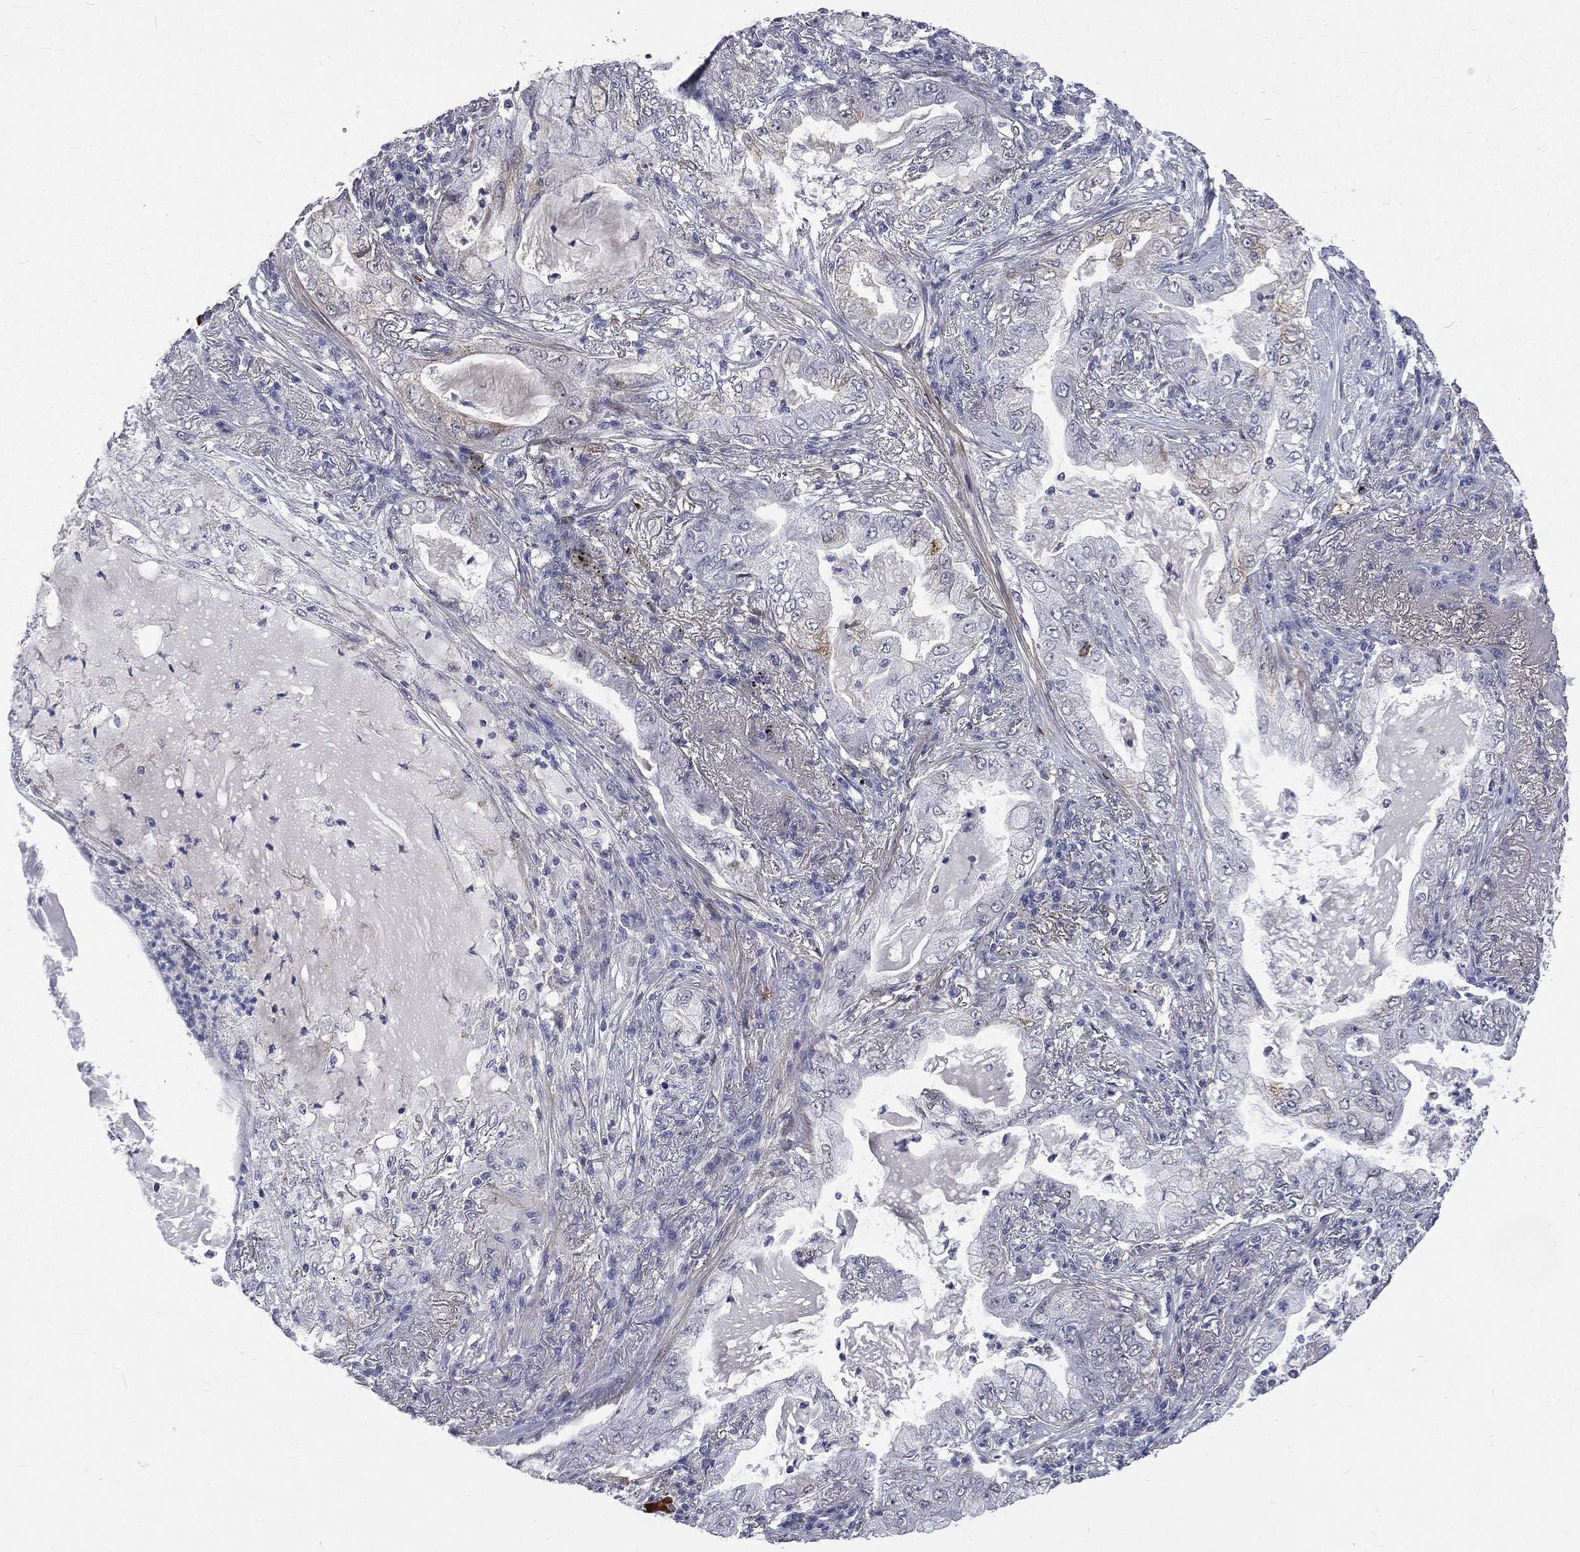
{"staining": {"intensity": "weak", "quantity": "<25%", "location": "cytoplasmic/membranous"}, "tissue": "lung cancer", "cell_type": "Tumor cells", "image_type": "cancer", "snomed": [{"axis": "morphology", "description": "Adenocarcinoma, NOS"}, {"axis": "topography", "description": "Lung"}], "caption": "This is a photomicrograph of immunohistochemistry (IHC) staining of lung cancer, which shows no expression in tumor cells.", "gene": "FGG", "patient": {"sex": "female", "age": 73}}